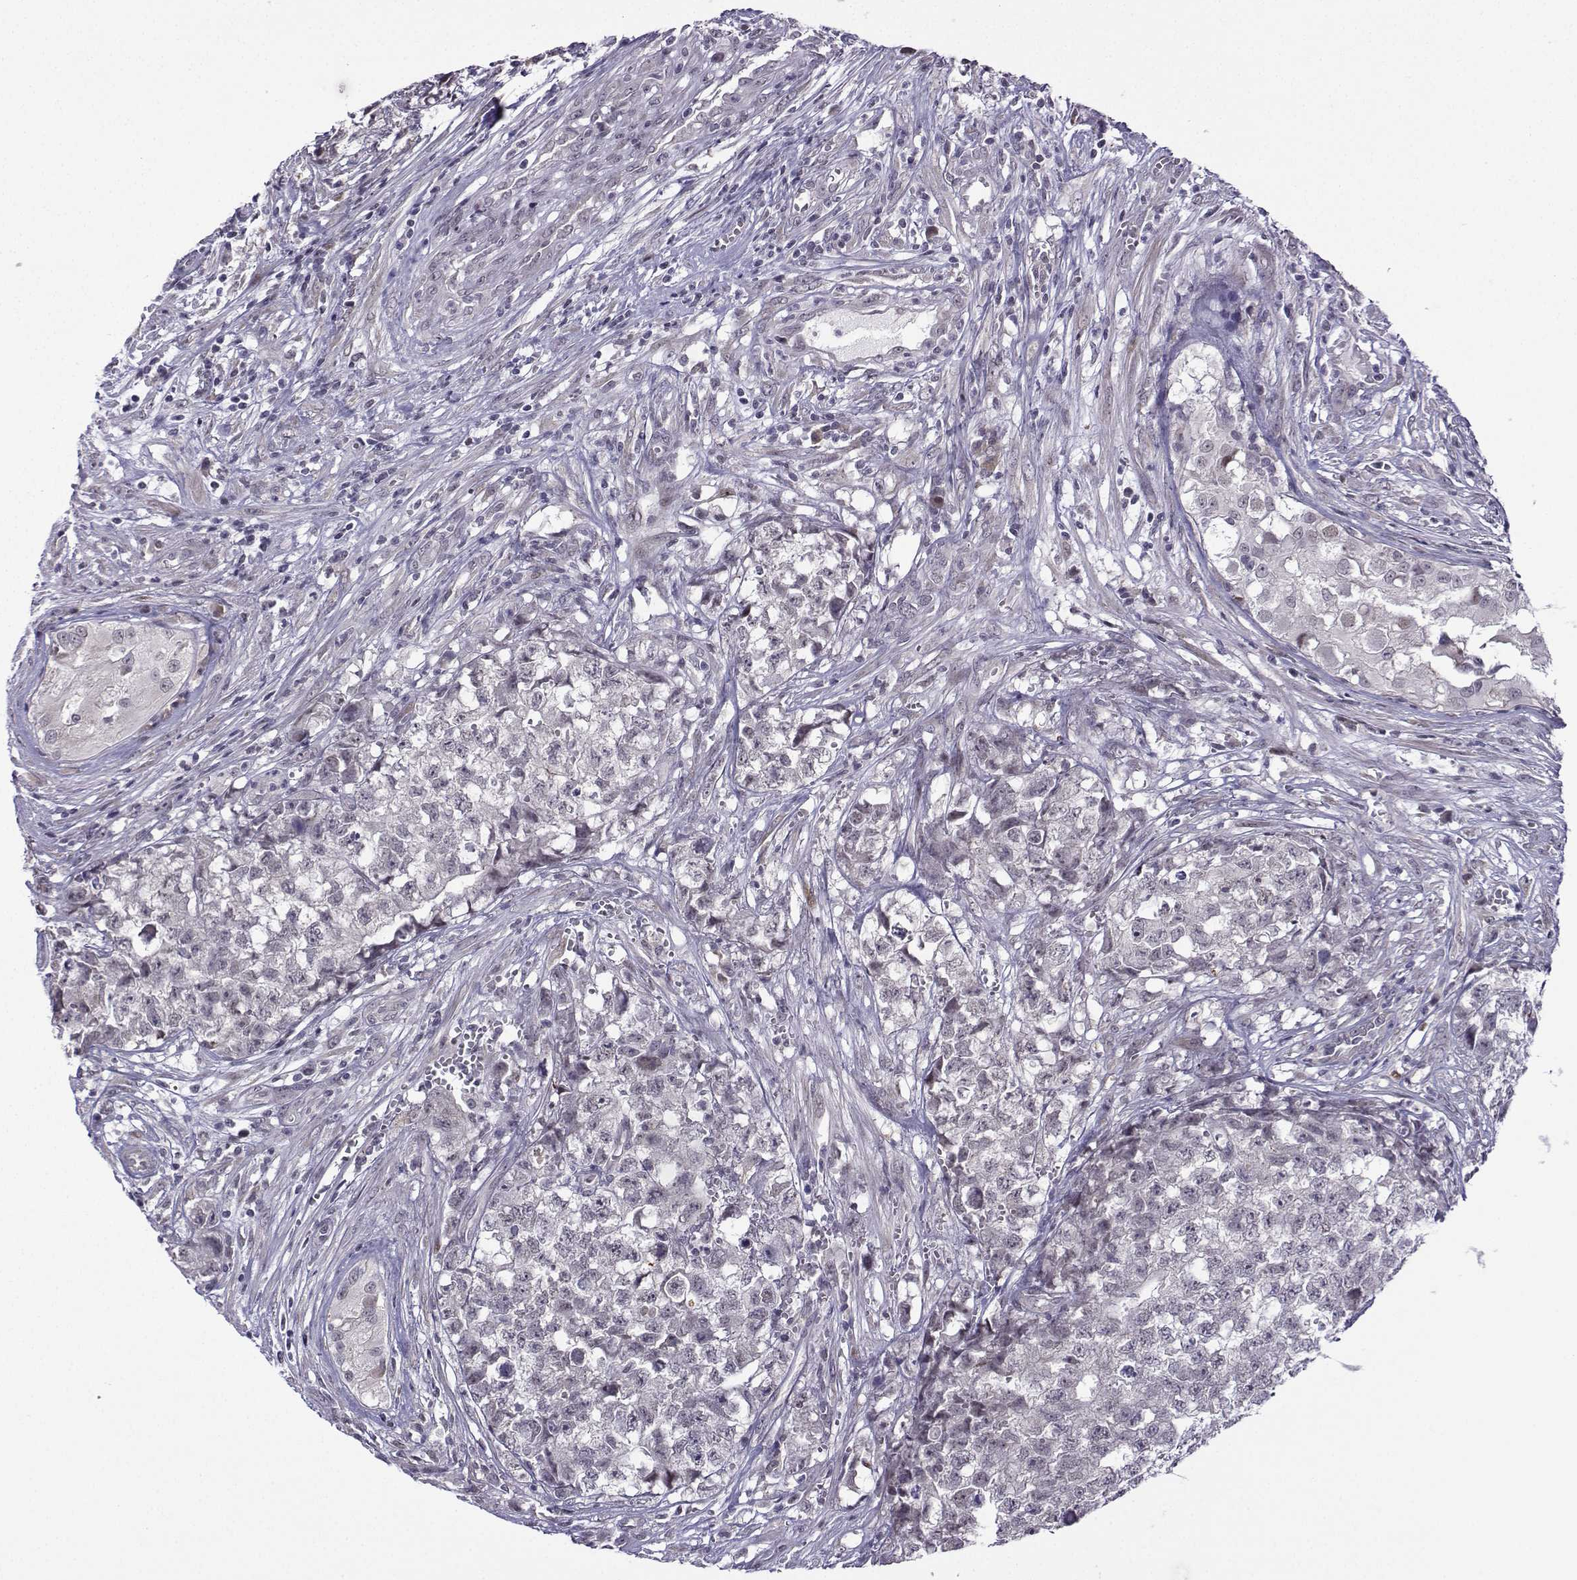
{"staining": {"intensity": "negative", "quantity": "none", "location": "none"}, "tissue": "testis cancer", "cell_type": "Tumor cells", "image_type": "cancer", "snomed": [{"axis": "morphology", "description": "Seminoma, NOS"}, {"axis": "morphology", "description": "Carcinoma, Embryonal, NOS"}, {"axis": "topography", "description": "Testis"}], "caption": "This is an IHC micrograph of human testis embryonal carcinoma. There is no staining in tumor cells.", "gene": "FGF3", "patient": {"sex": "male", "age": 22}}